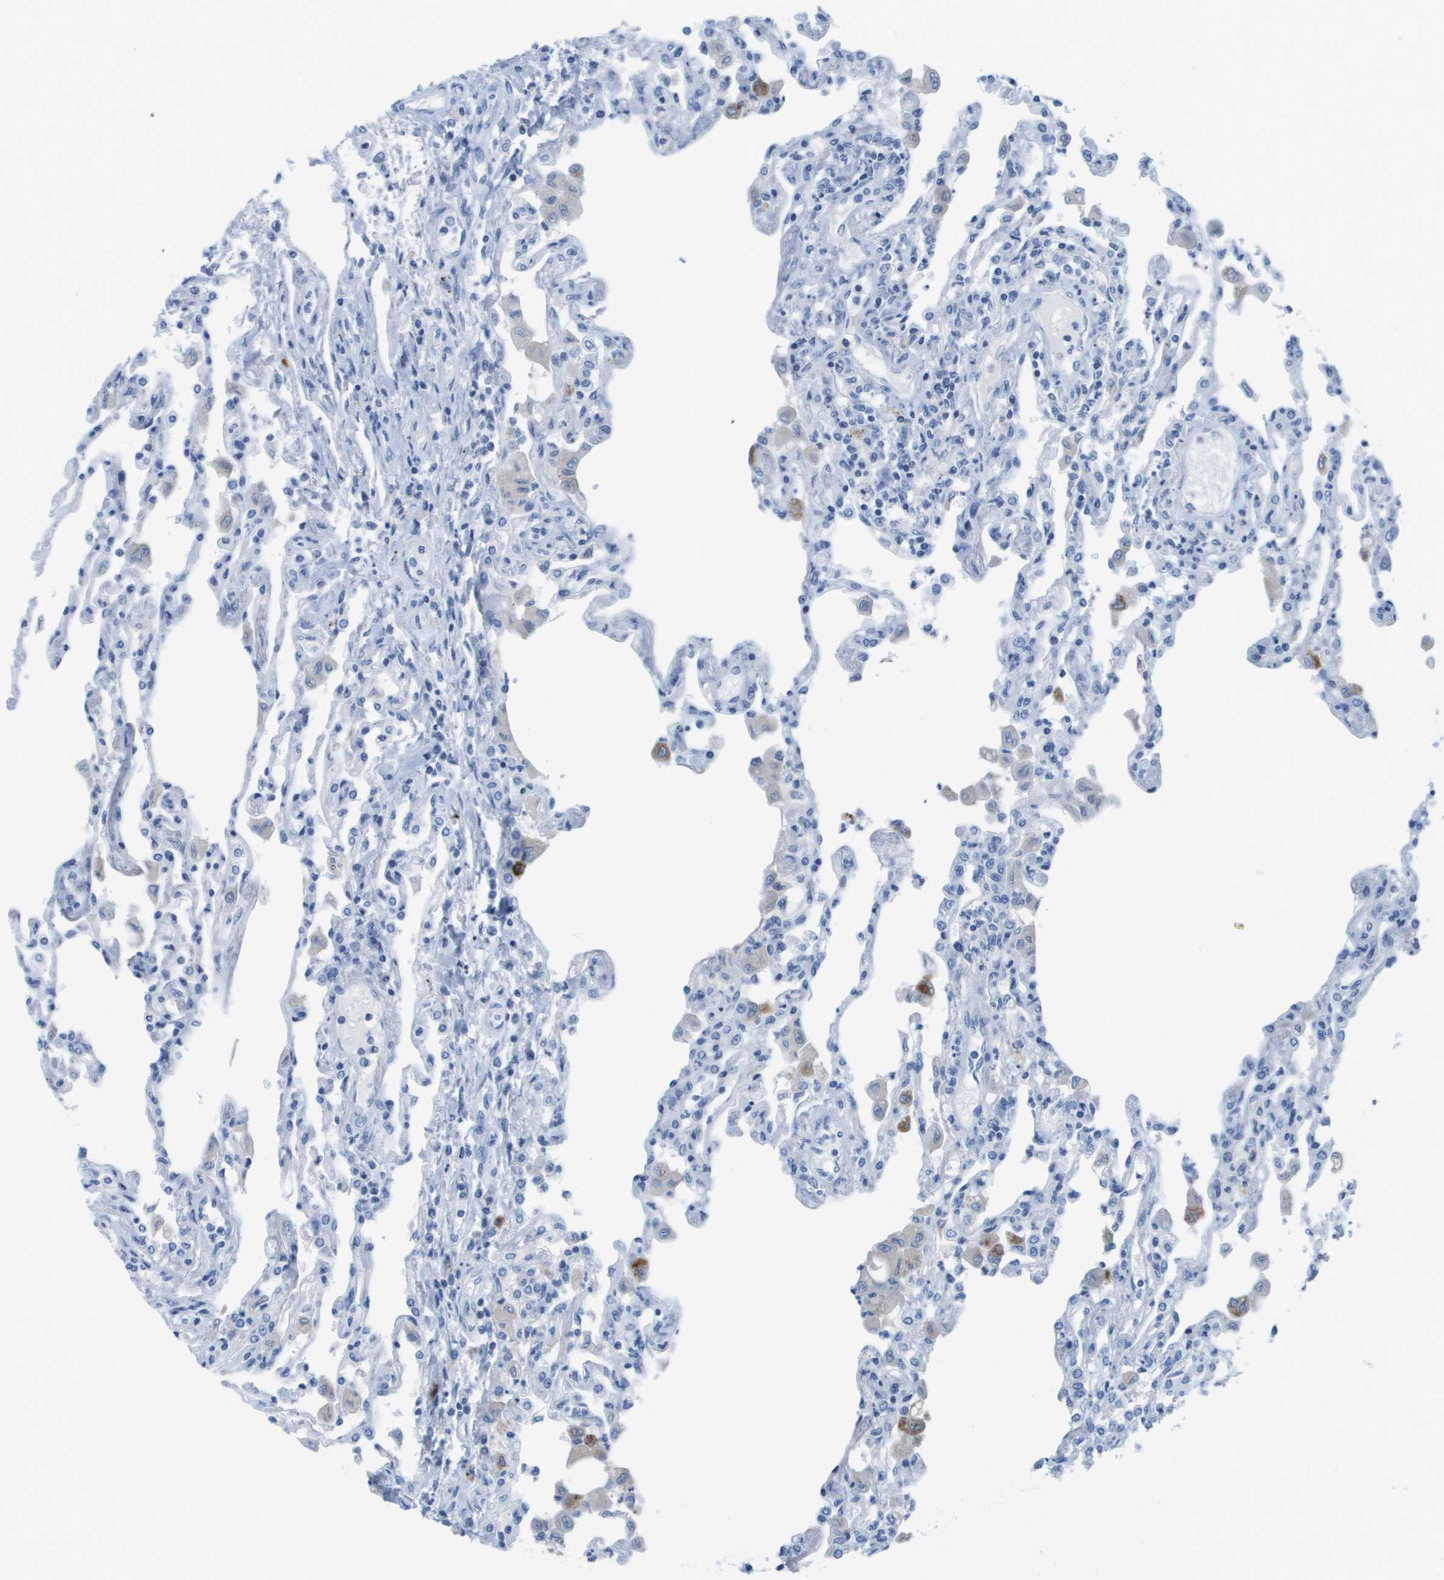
{"staining": {"intensity": "negative", "quantity": "none", "location": "none"}, "tissue": "lung", "cell_type": "Alveolar cells", "image_type": "normal", "snomed": [{"axis": "morphology", "description": "Normal tissue, NOS"}, {"axis": "topography", "description": "Bronchus"}, {"axis": "topography", "description": "Lung"}], "caption": "DAB (3,3'-diaminobenzidine) immunohistochemical staining of normal human lung displays no significant expression in alveolar cells.", "gene": "GPR18", "patient": {"sex": "female", "age": 49}}